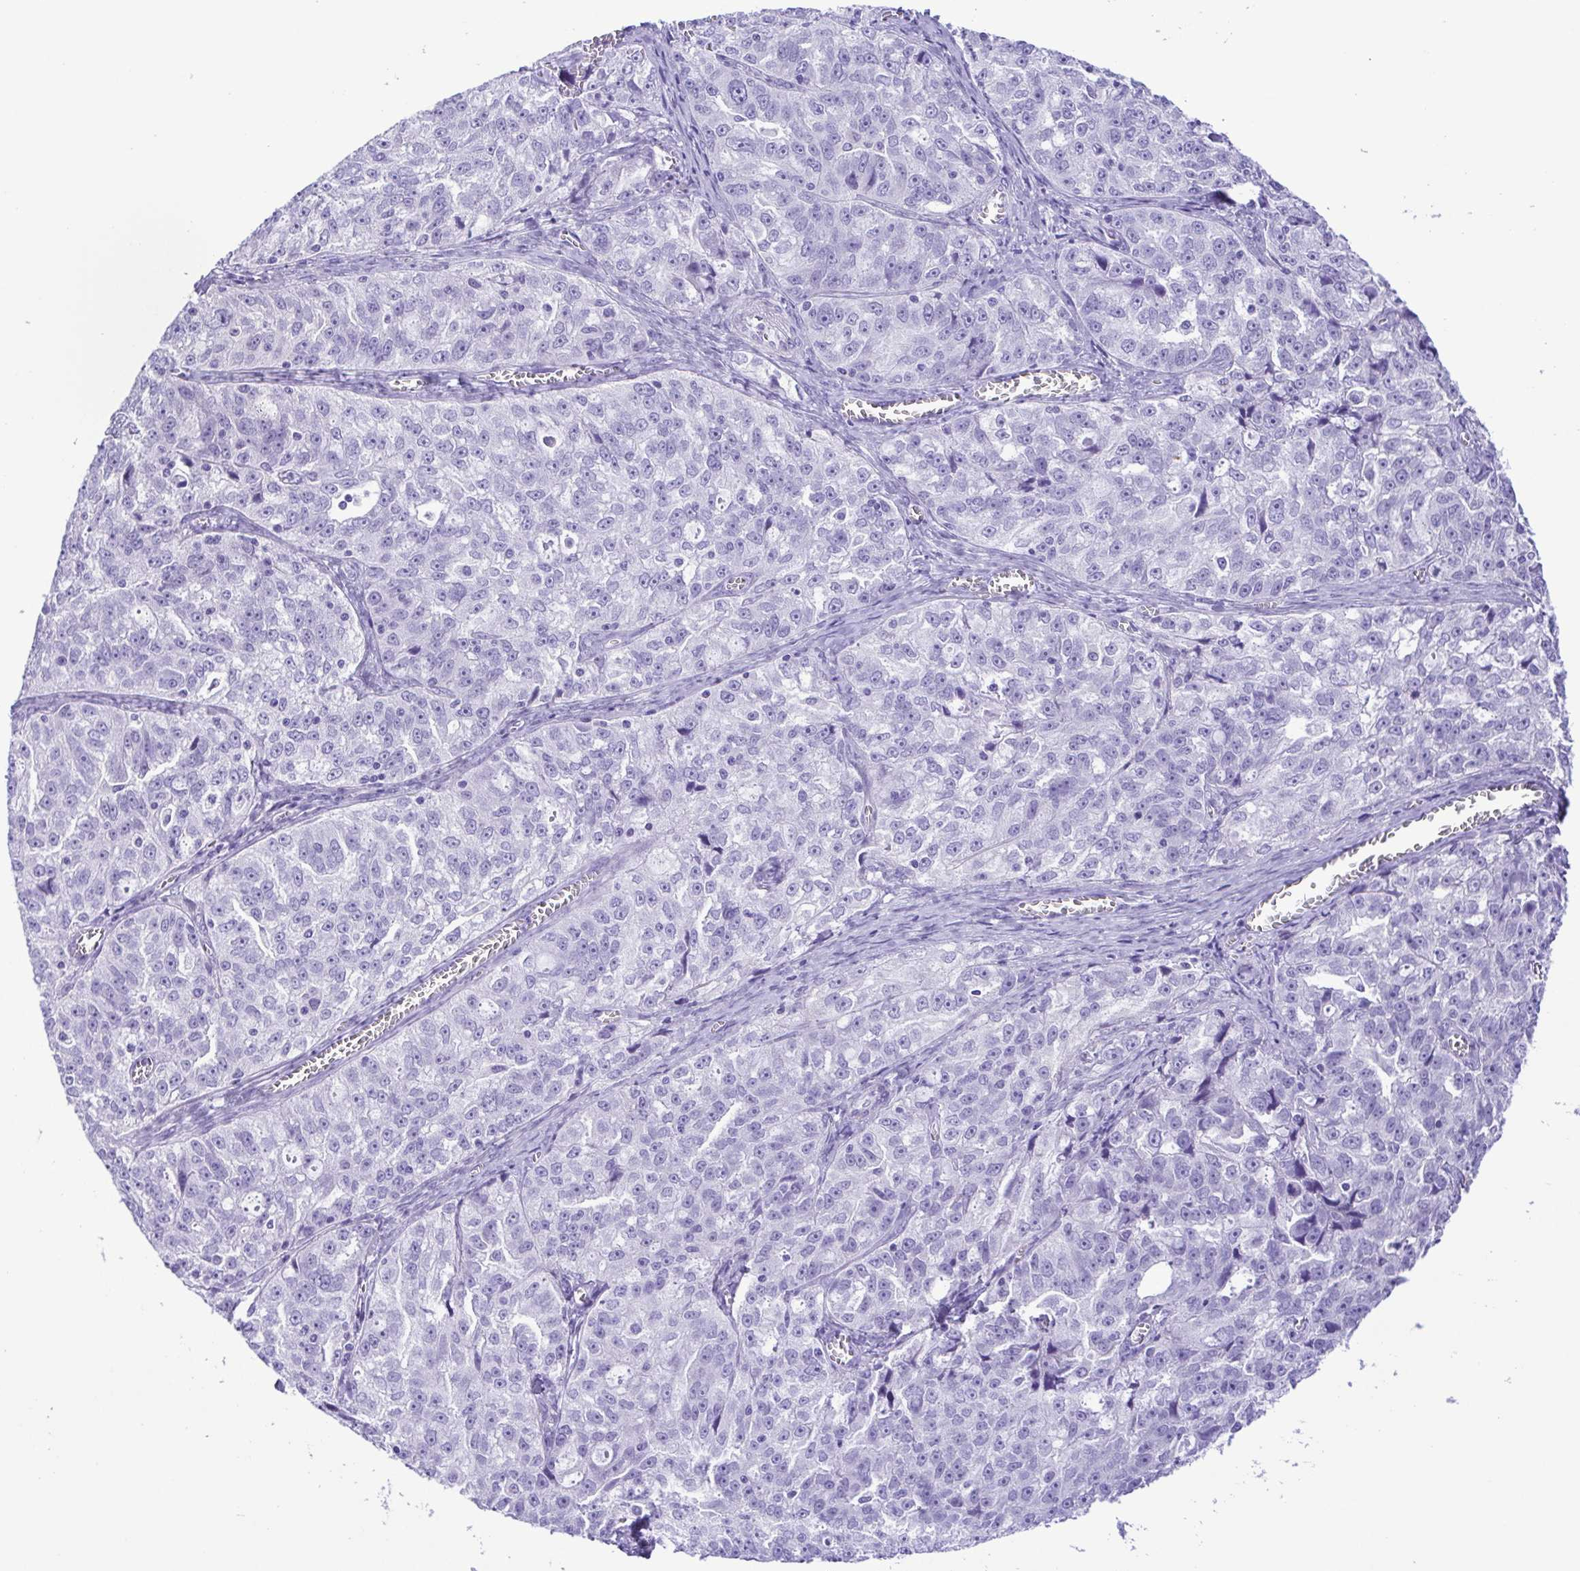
{"staining": {"intensity": "negative", "quantity": "none", "location": "none"}, "tissue": "ovarian cancer", "cell_type": "Tumor cells", "image_type": "cancer", "snomed": [{"axis": "morphology", "description": "Cystadenocarcinoma, serous, NOS"}, {"axis": "topography", "description": "Ovary"}], "caption": "Immunohistochemistry micrograph of ovarian serous cystadenocarcinoma stained for a protein (brown), which displays no positivity in tumor cells.", "gene": "PAK3", "patient": {"sex": "female", "age": 51}}